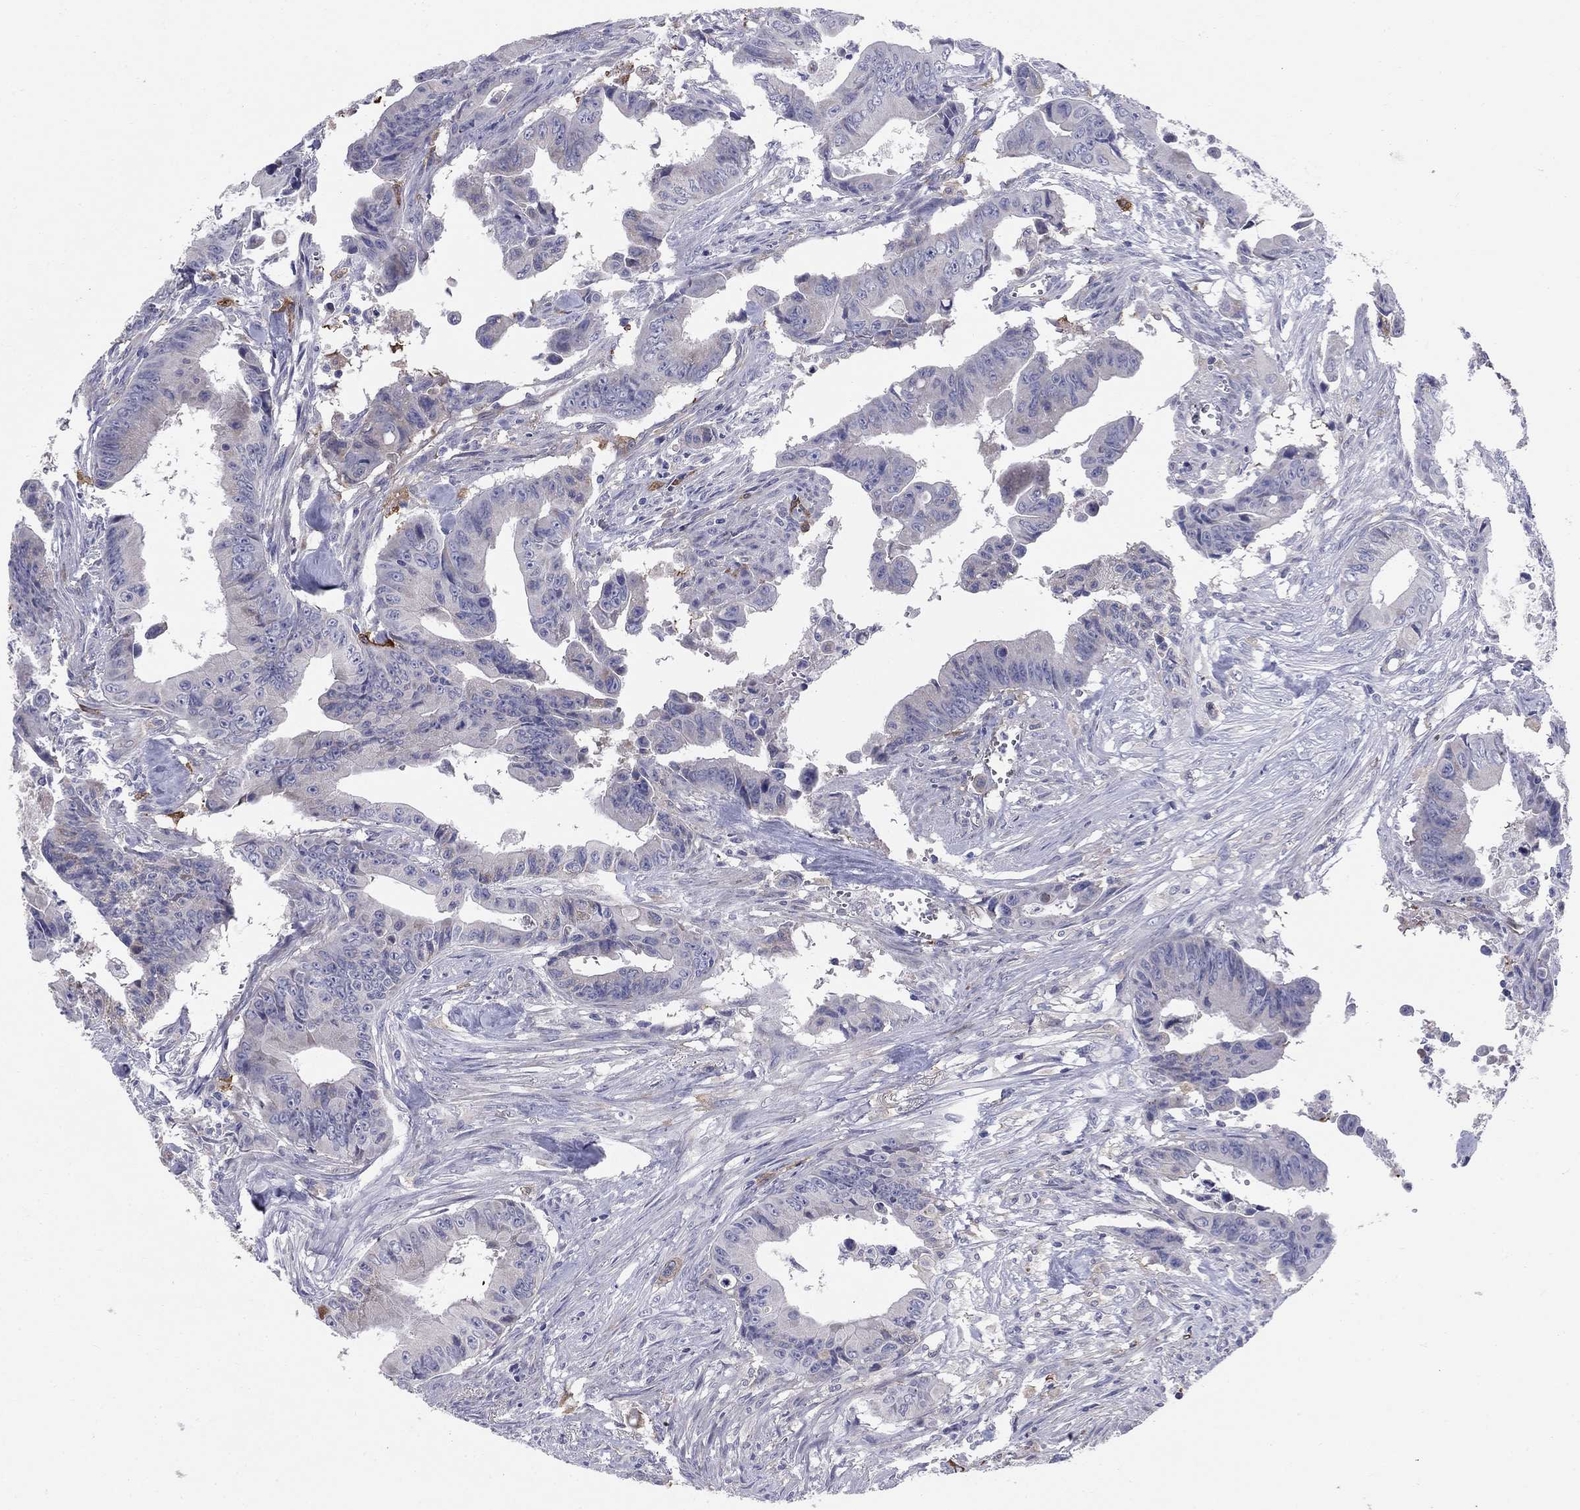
{"staining": {"intensity": "negative", "quantity": "none", "location": "none"}, "tissue": "colorectal cancer", "cell_type": "Tumor cells", "image_type": "cancer", "snomed": [{"axis": "morphology", "description": "Adenocarcinoma, NOS"}, {"axis": "topography", "description": "Colon"}], "caption": "A histopathology image of human adenocarcinoma (colorectal) is negative for staining in tumor cells.", "gene": "EMP2", "patient": {"sex": "female", "age": 87}}